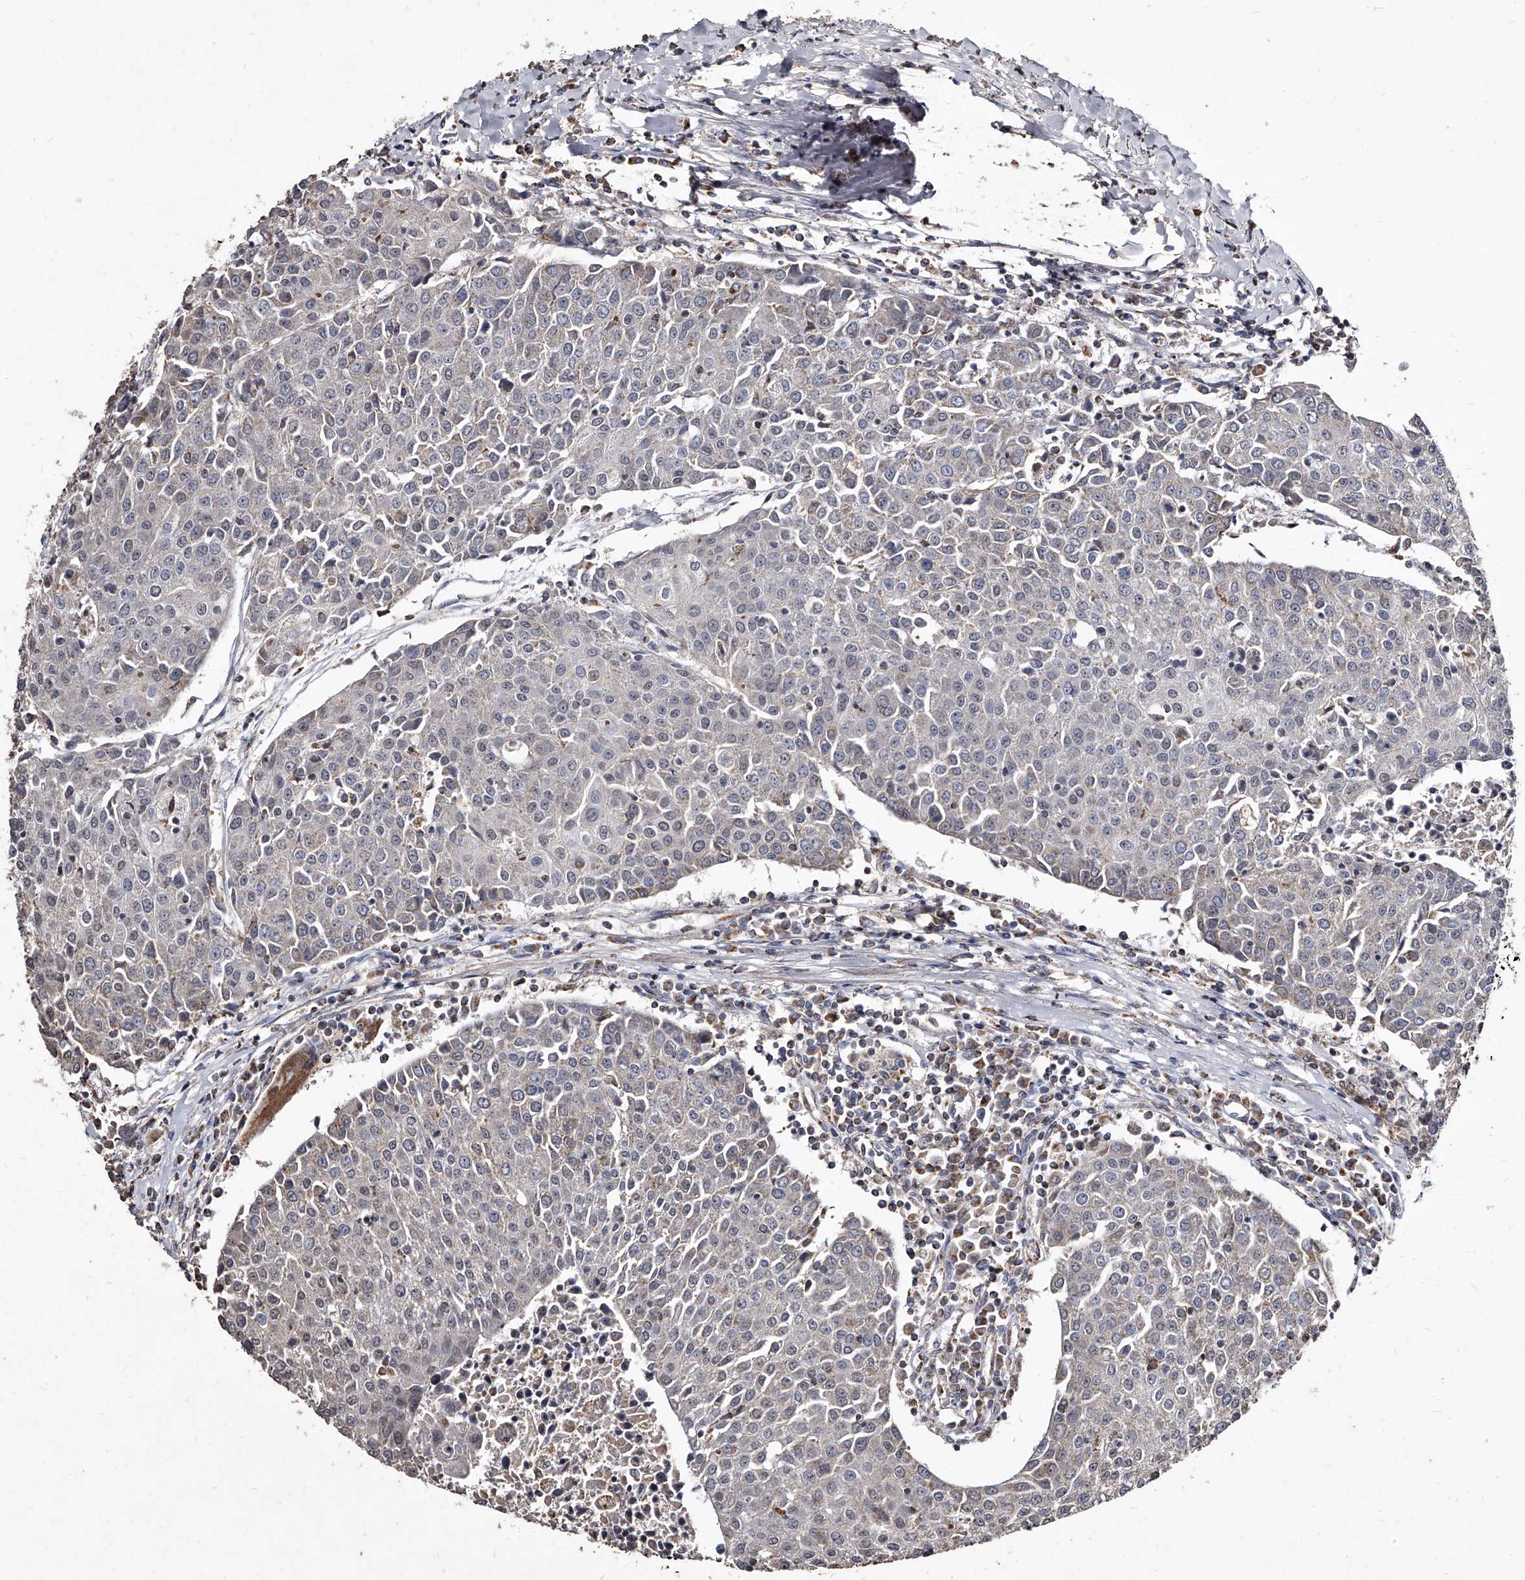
{"staining": {"intensity": "negative", "quantity": "none", "location": "none"}, "tissue": "urothelial cancer", "cell_type": "Tumor cells", "image_type": "cancer", "snomed": [{"axis": "morphology", "description": "Urothelial carcinoma, High grade"}, {"axis": "topography", "description": "Urinary bladder"}], "caption": "Urothelial cancer was stained to show a protein in brown. There is no significant staining in tumor cells.", "gene": "GPR183", "patient": {"sex": "female", "age": 85}}